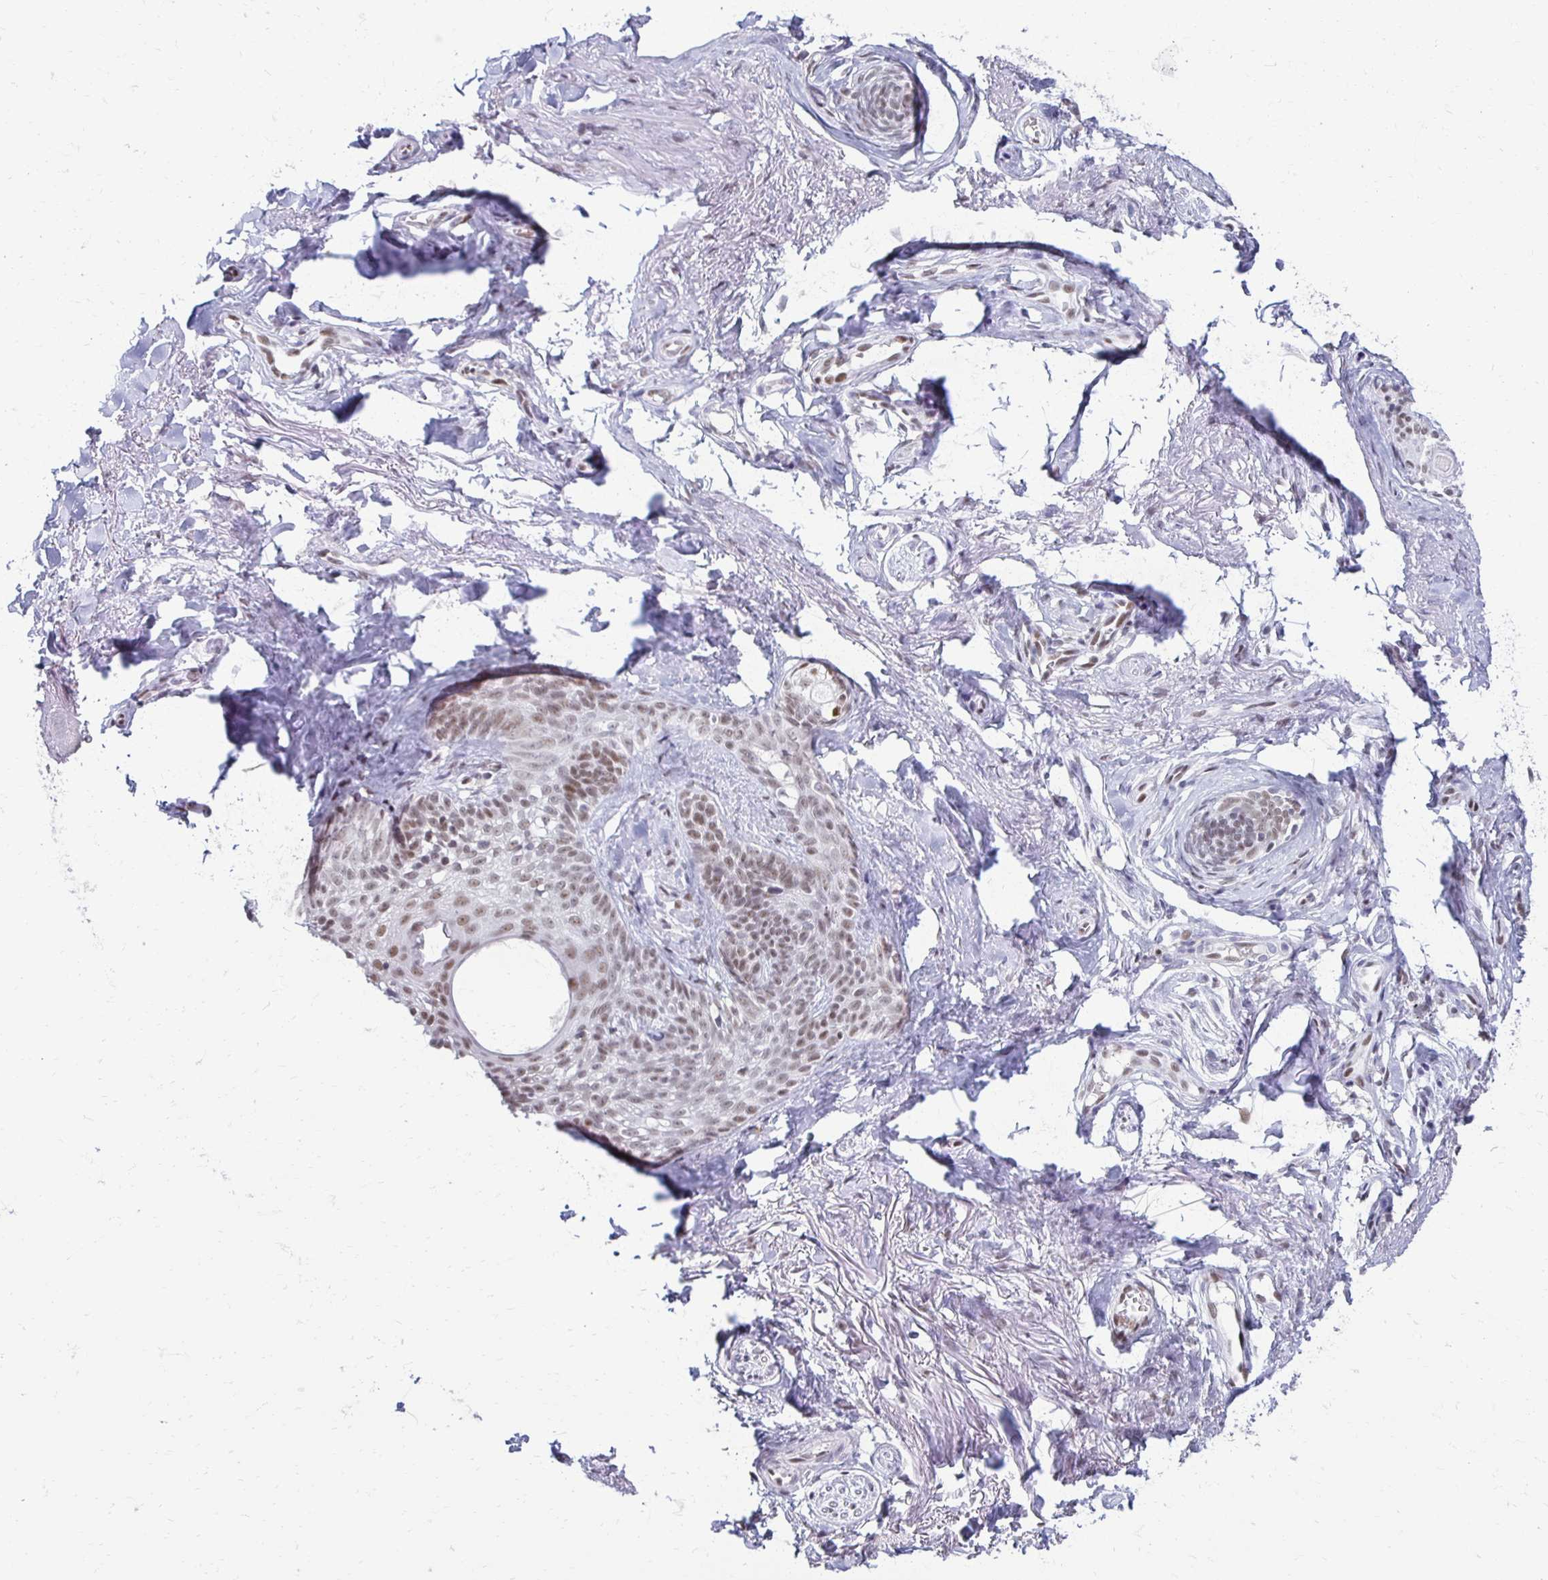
{"staining": {"intensity": "weak", "quantity": "25%-75%", "location": "nuclear"}, "tissue": "skin cancer", "cell_type": "Tumor cells", "image_type": "cancer", "snomed": [{"axis": "morphology", "description": "Basal cell carcinoma"}, {"axis": "topography", "description": "Skin"}, {"axis": "topography", "description": "Skin of face"}, {"axis": "topography", "description": "Skin of nose"}], "caption": "There is low levels of weak nuclear expression in tumor cells of skin cancer (basal cell carcinoma), as demonstrated by immunohistochemical staining (brown color).", "gene": "IRF7", "patient": {"sex": "female", "age": 86}}